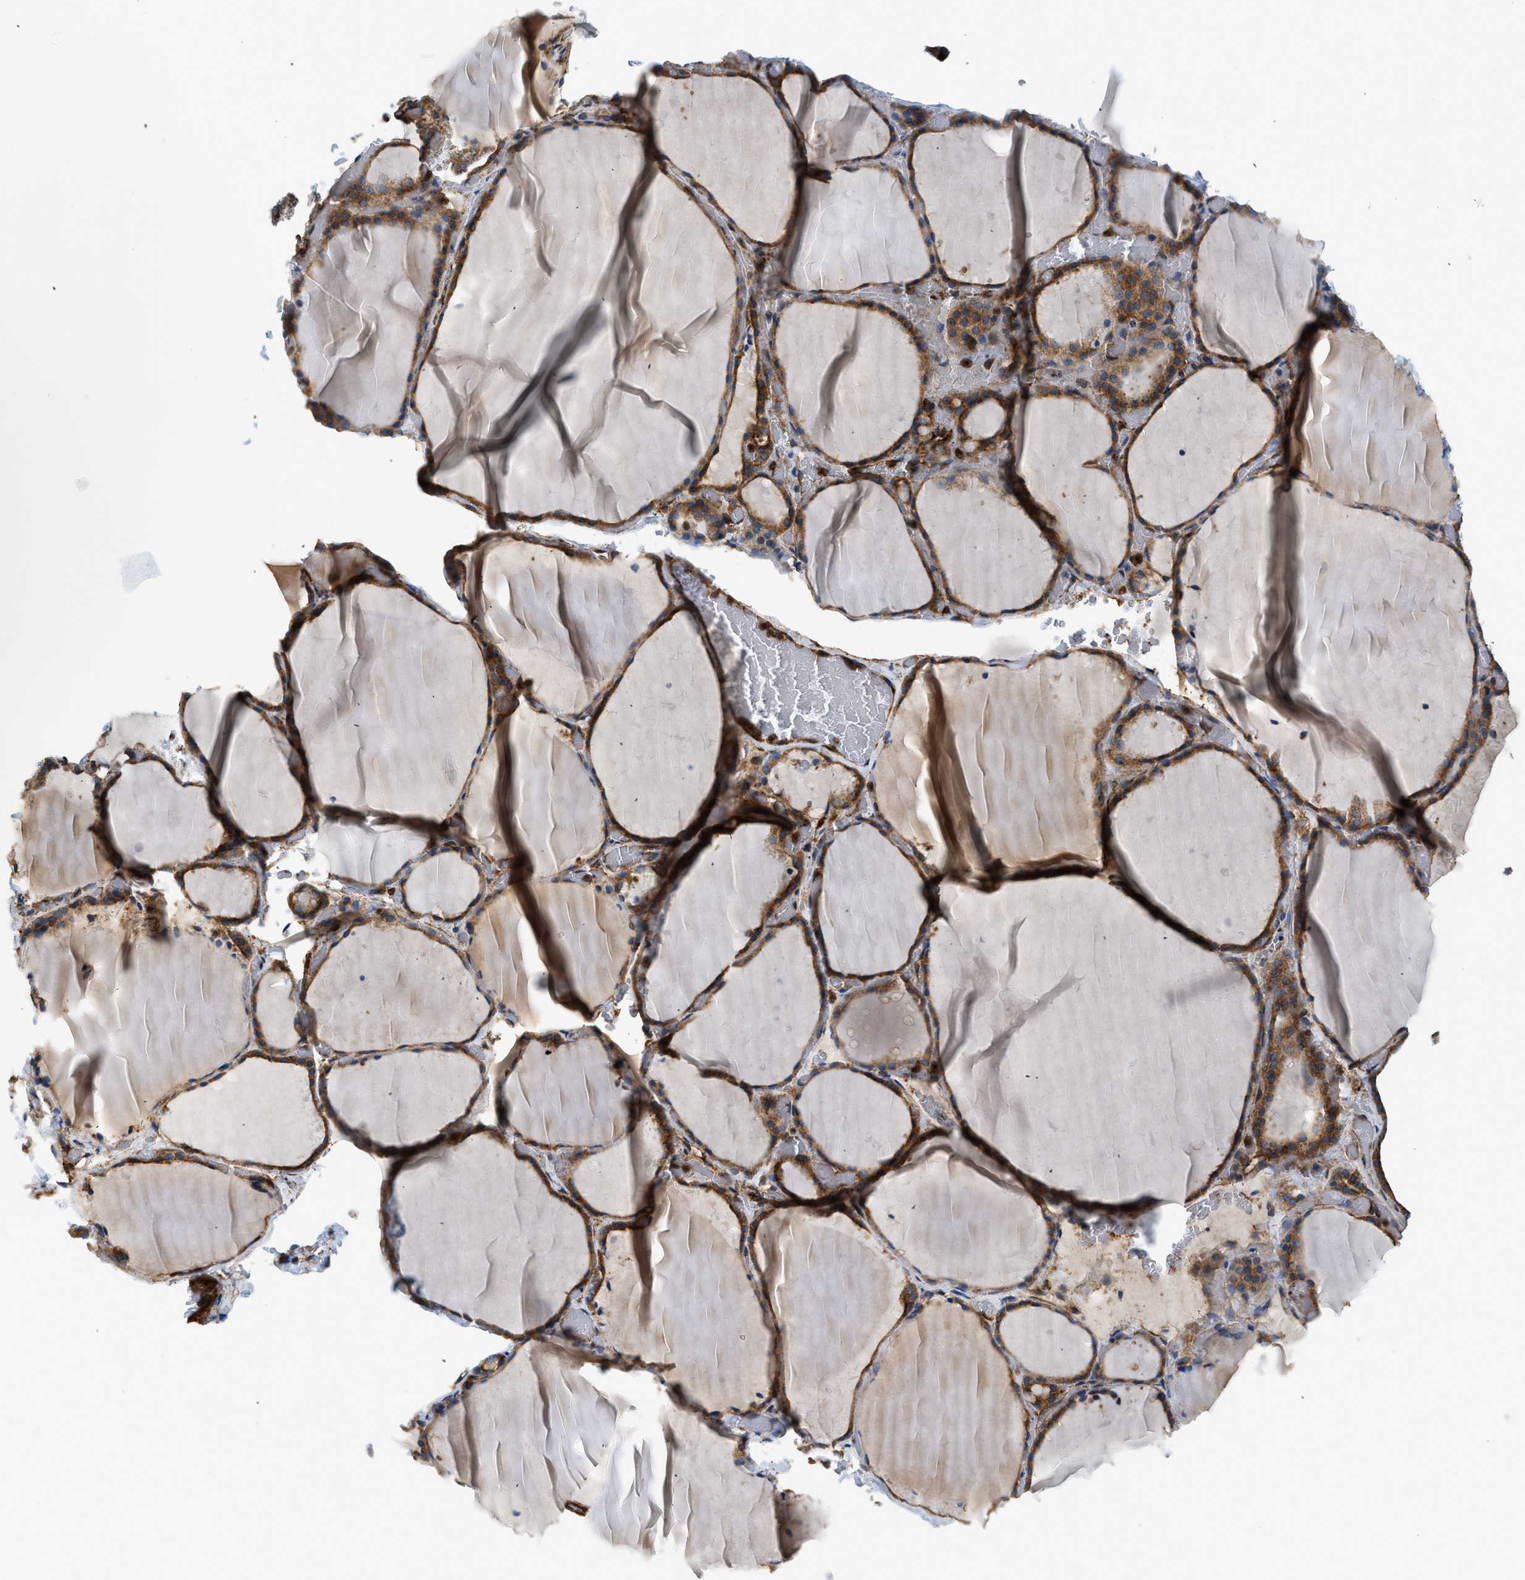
{"staining": {"intensity": "strong", "quantity": ">75%", "location": "cytoplasmic/membranous"}, "tissue": "thyroid gland", "cell_type": "Glandular cells", "image_type": "normal", "snomed": [{"axis": "morphology", "description": "Normal tissue, NOS"}, {"axis": "topography", "description": "Thyroid gland"}], "caption": "Thyroid gland stained with DAB (3,3'-diaminobenzidine) immunohistochemistry (IHC) reveals high levels of strong cytoplasmic/membranous expression in about >75% of glandular cells. (DAB (3,3'-diaminobenzidine) IHC with brightfield microscopy, high magnification).", "gene": "HIP1", "patient": {"sex": "female", "age": 22}}